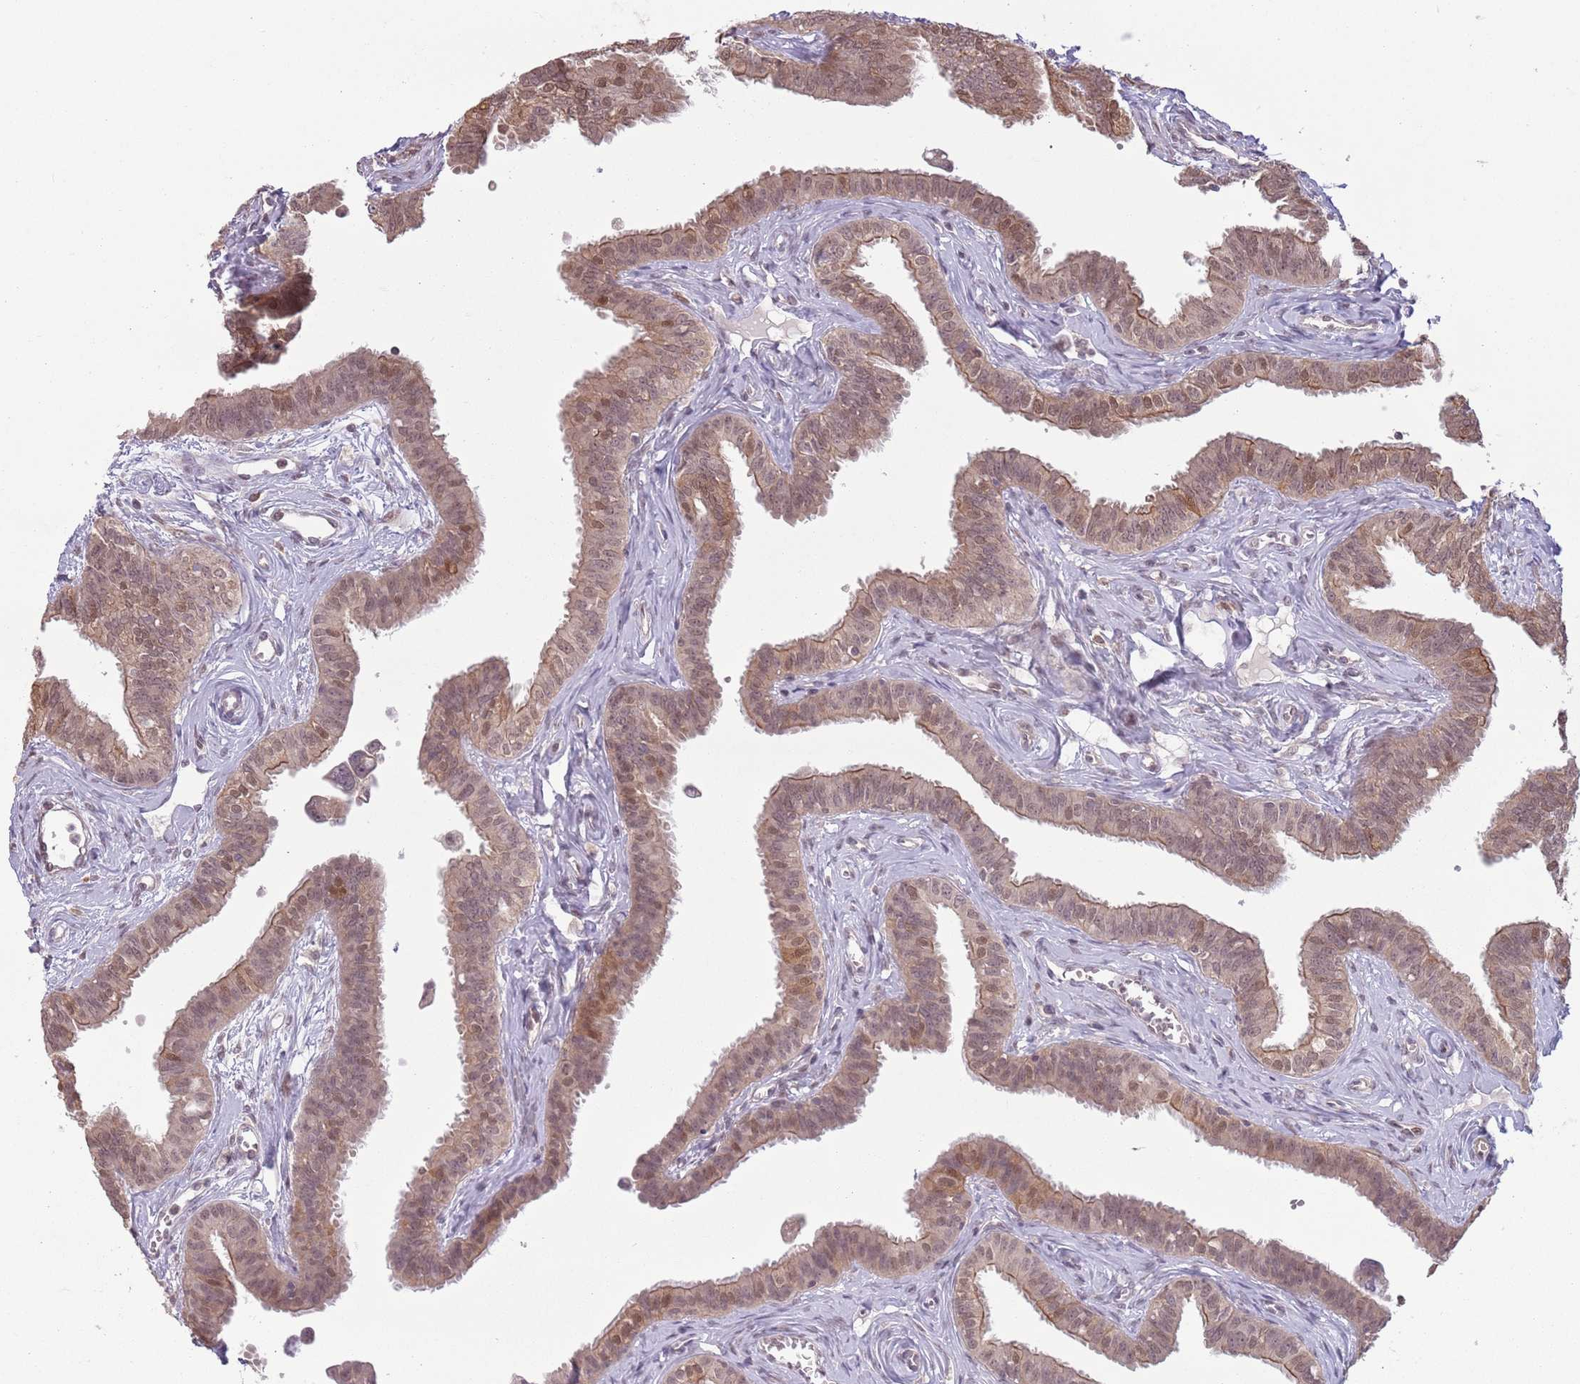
{"staining": {"intensity": "moderate", "quantity": ">75%", "location": "cytoplasmic/membranous,nuclear"}, "tissue": "fallopian tube", "cell_type": "Glandular cells", "image_type": "normal", "snomed": [{"axis": "morphology", "description": "Normal tissue, NOS"}, {"axis": "morphology", "description": "Carcinoma, NOS"}, {"axis": "topography", "description": "Fallopian tube"}, {"axis": "topography", "description": "Ovary"}], "caption": "Protein expression analysis of normal fallopian tube reveals moderate cytoplasmic/membranous,nuclear staining in about >75% of glandular cells. The protein of interest is stained brown, and the nuclei are stained in blue (DAB (3,3'-diaminobenzidine) IHC with brightfield microscopy, high magnification).", "gene": "CCDC154", "patient": {"sex": "female", "age": 59}}